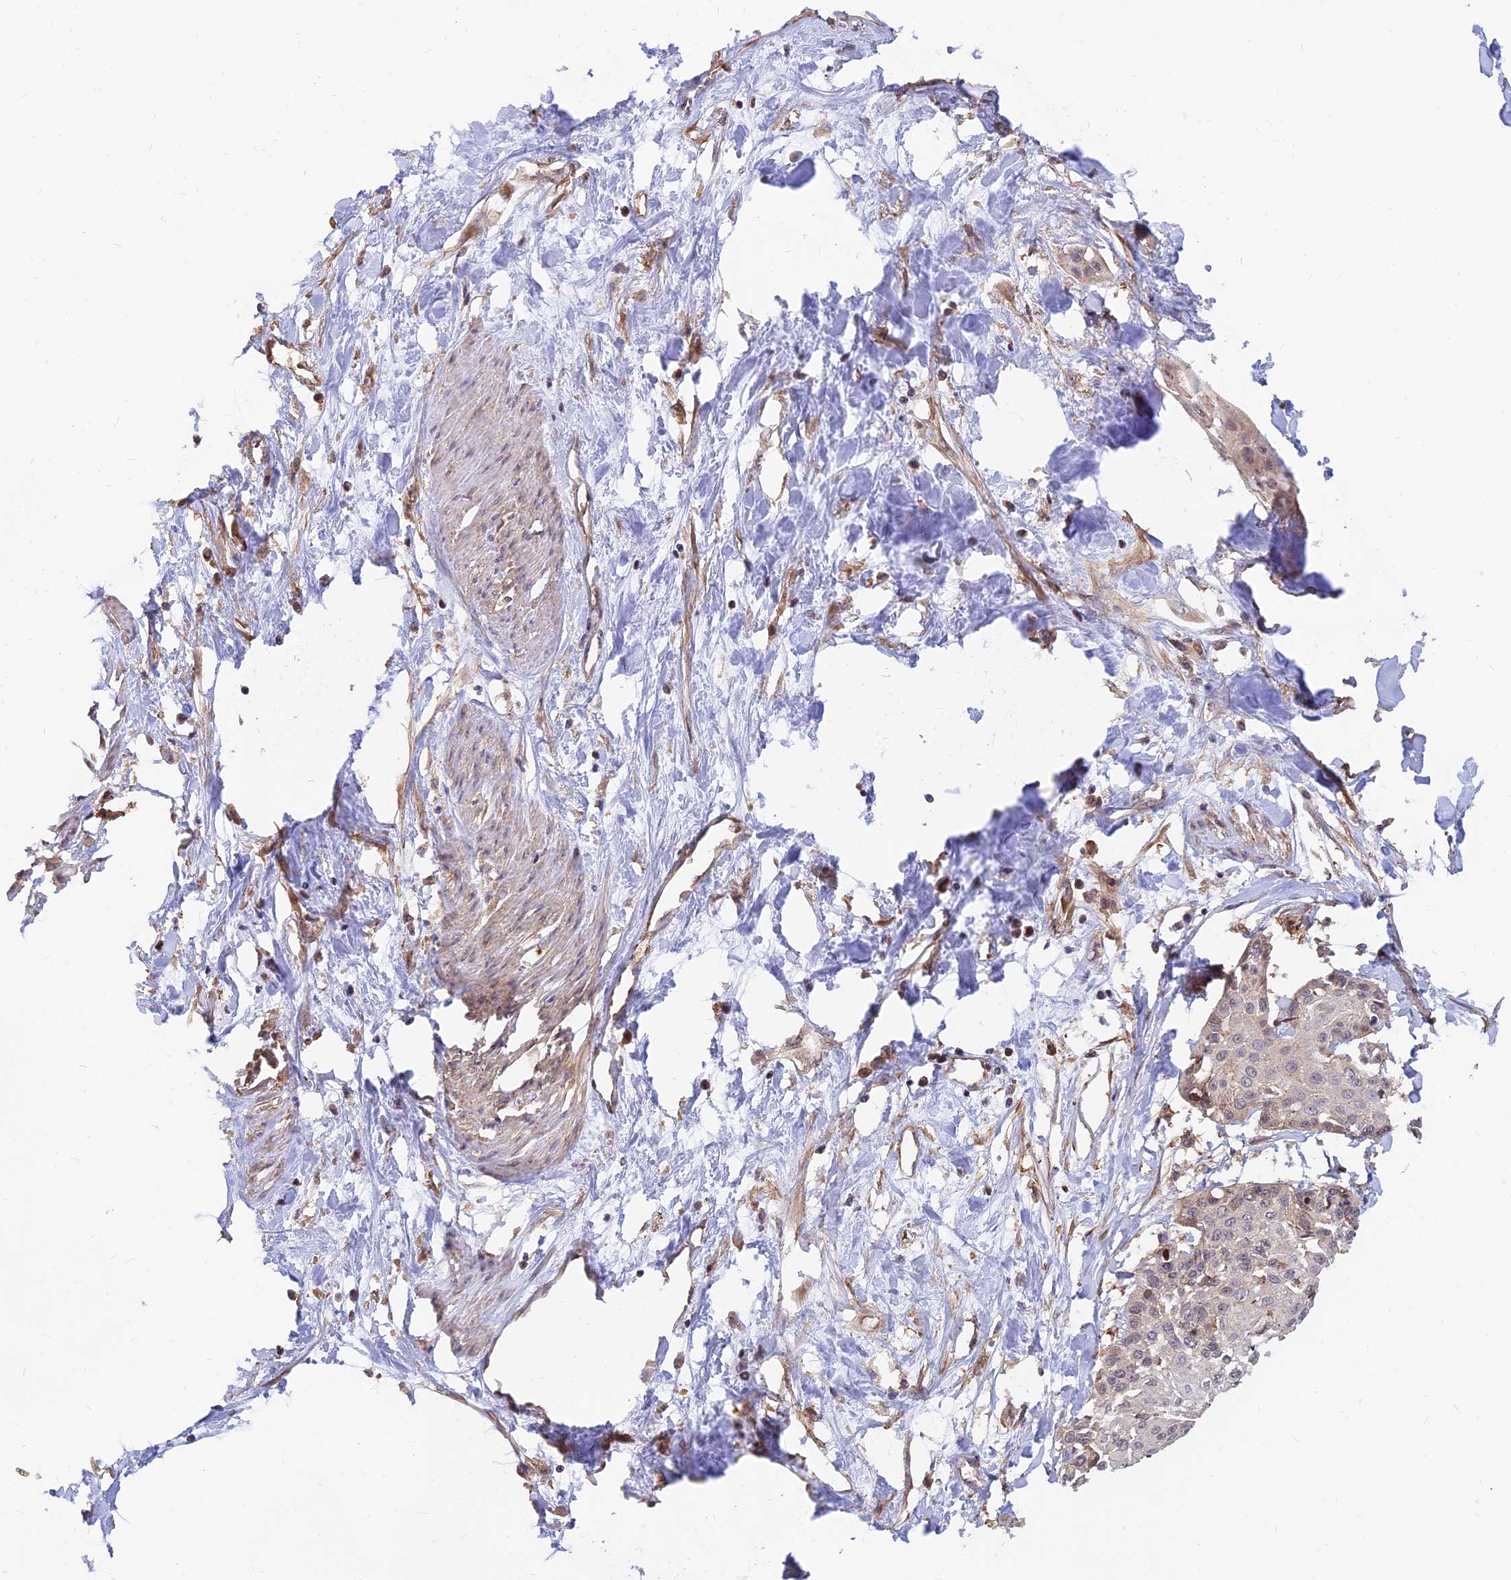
{"staining": {"intensity": "weak", "quantity": "25%-75%", "location": "nuclear"}, "tissue": "cervical cancer", "cell_type": "Tumor cells", "image_type": "cancer", "snomed": [{"axis": "morphology", "description": "Squamous cell carcinoma, NOS"}, {"axis": "topography", "description": "Cervix"}], "caption": "Cervical cancer was stained to show a protein in brown. There is low levels of weak nuclear staining in about 25%-75% of tumor cells. (IHC, brightfield microscopy, high magnification).", "gene": "WDR41", "patient": {"sex": "female", "age": 57}}